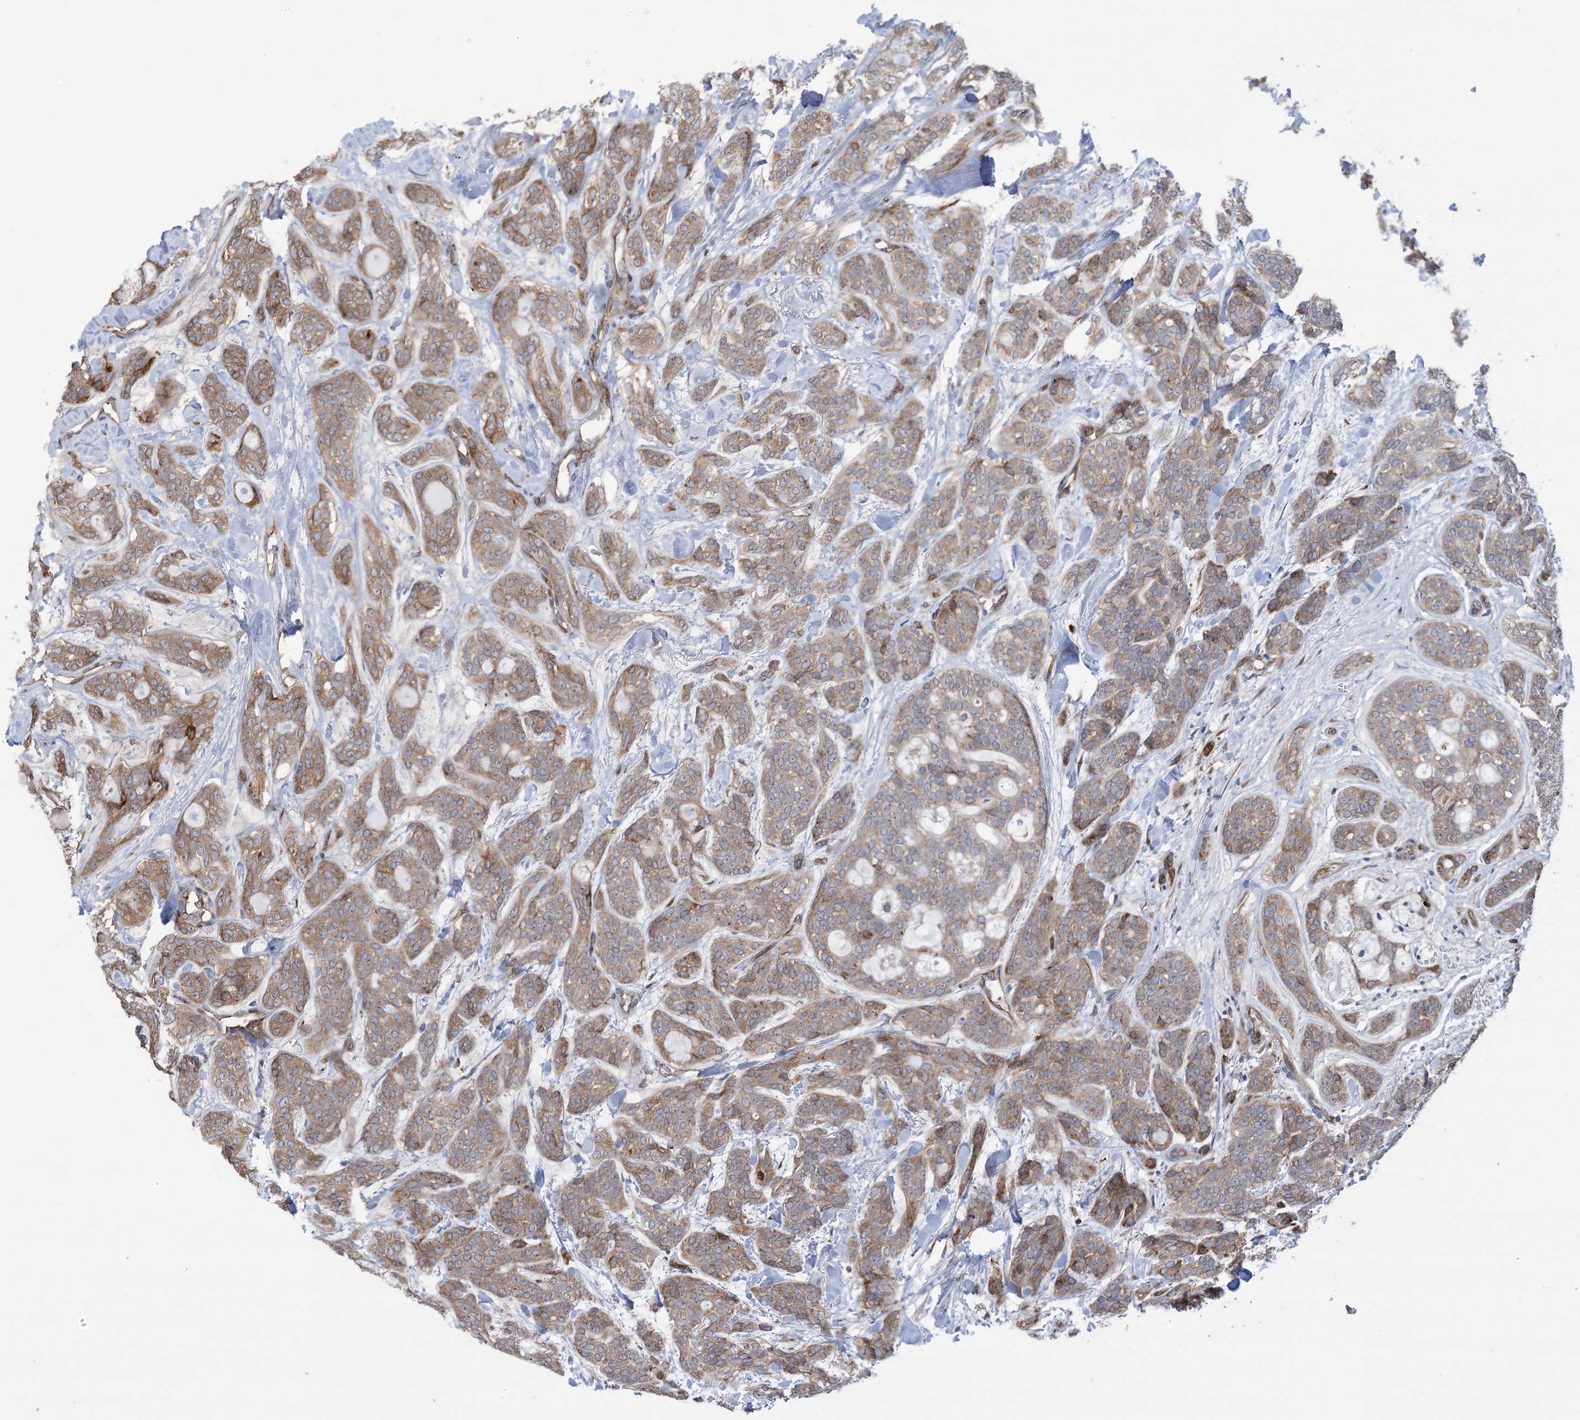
{"staining": {"intensity": "moderate", "quantity": ">75%", "location": "cytoplasmic/membranous"}, "tissue": "head and neck cancer", "cell_type": "Tumor cells", "image_type": "cancer", "snomed": [{"axis": "morphology", "description": "Adenocarcinoma, NOS"}, {"axis": "topography", "description": "Head-Neck"}], "caption": "Head and neck cancer stained with a brown dye demonstrates moderate cytoplasmic/membranous positive positivity in about >75% of tumor cells.", "gene": "CLEC16A", "patient": {"sex": "male", "age": 66}}